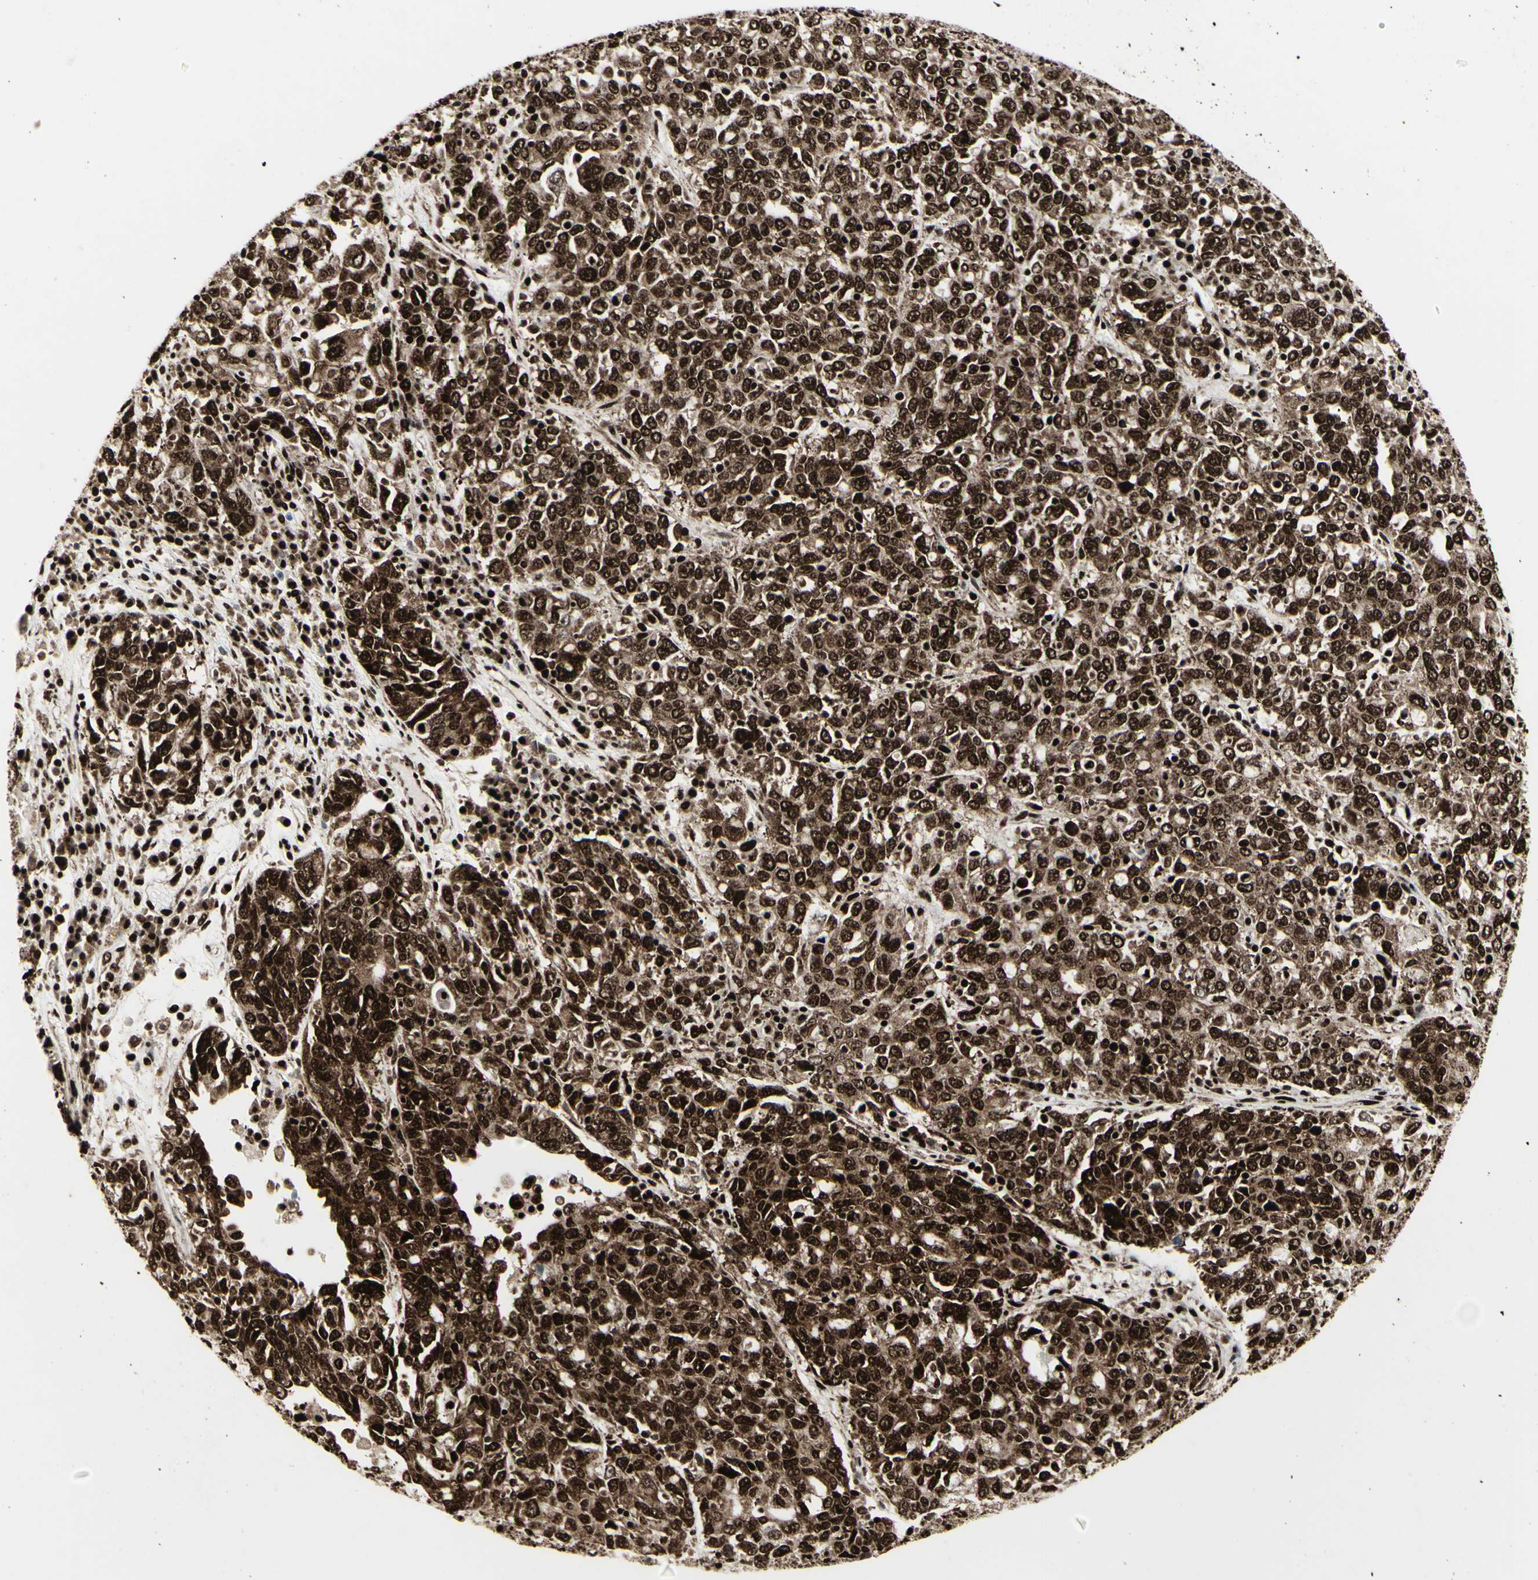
{"staining": {"intensity": "strong", "quantity": ">75%", "location": "cytoplasmic/membranous,nuclear"}, "tissue": "ovarian cancer", "cell_type": "Tumor cells", "image_type": "cancer", "snomed": [{"axis": "morphology", "description": "Carcinoma, endometroid"}, {"axis": "topography", "description": "Ovary"}], "caption": "Strong cytoplasmic/membranous and nuclear positivity is identified in approximately >75% of tumor cells in ovarian endometroid carcinoma.", "gene": "U2AF2", "patient": {"sex": "female", "age": 62}}